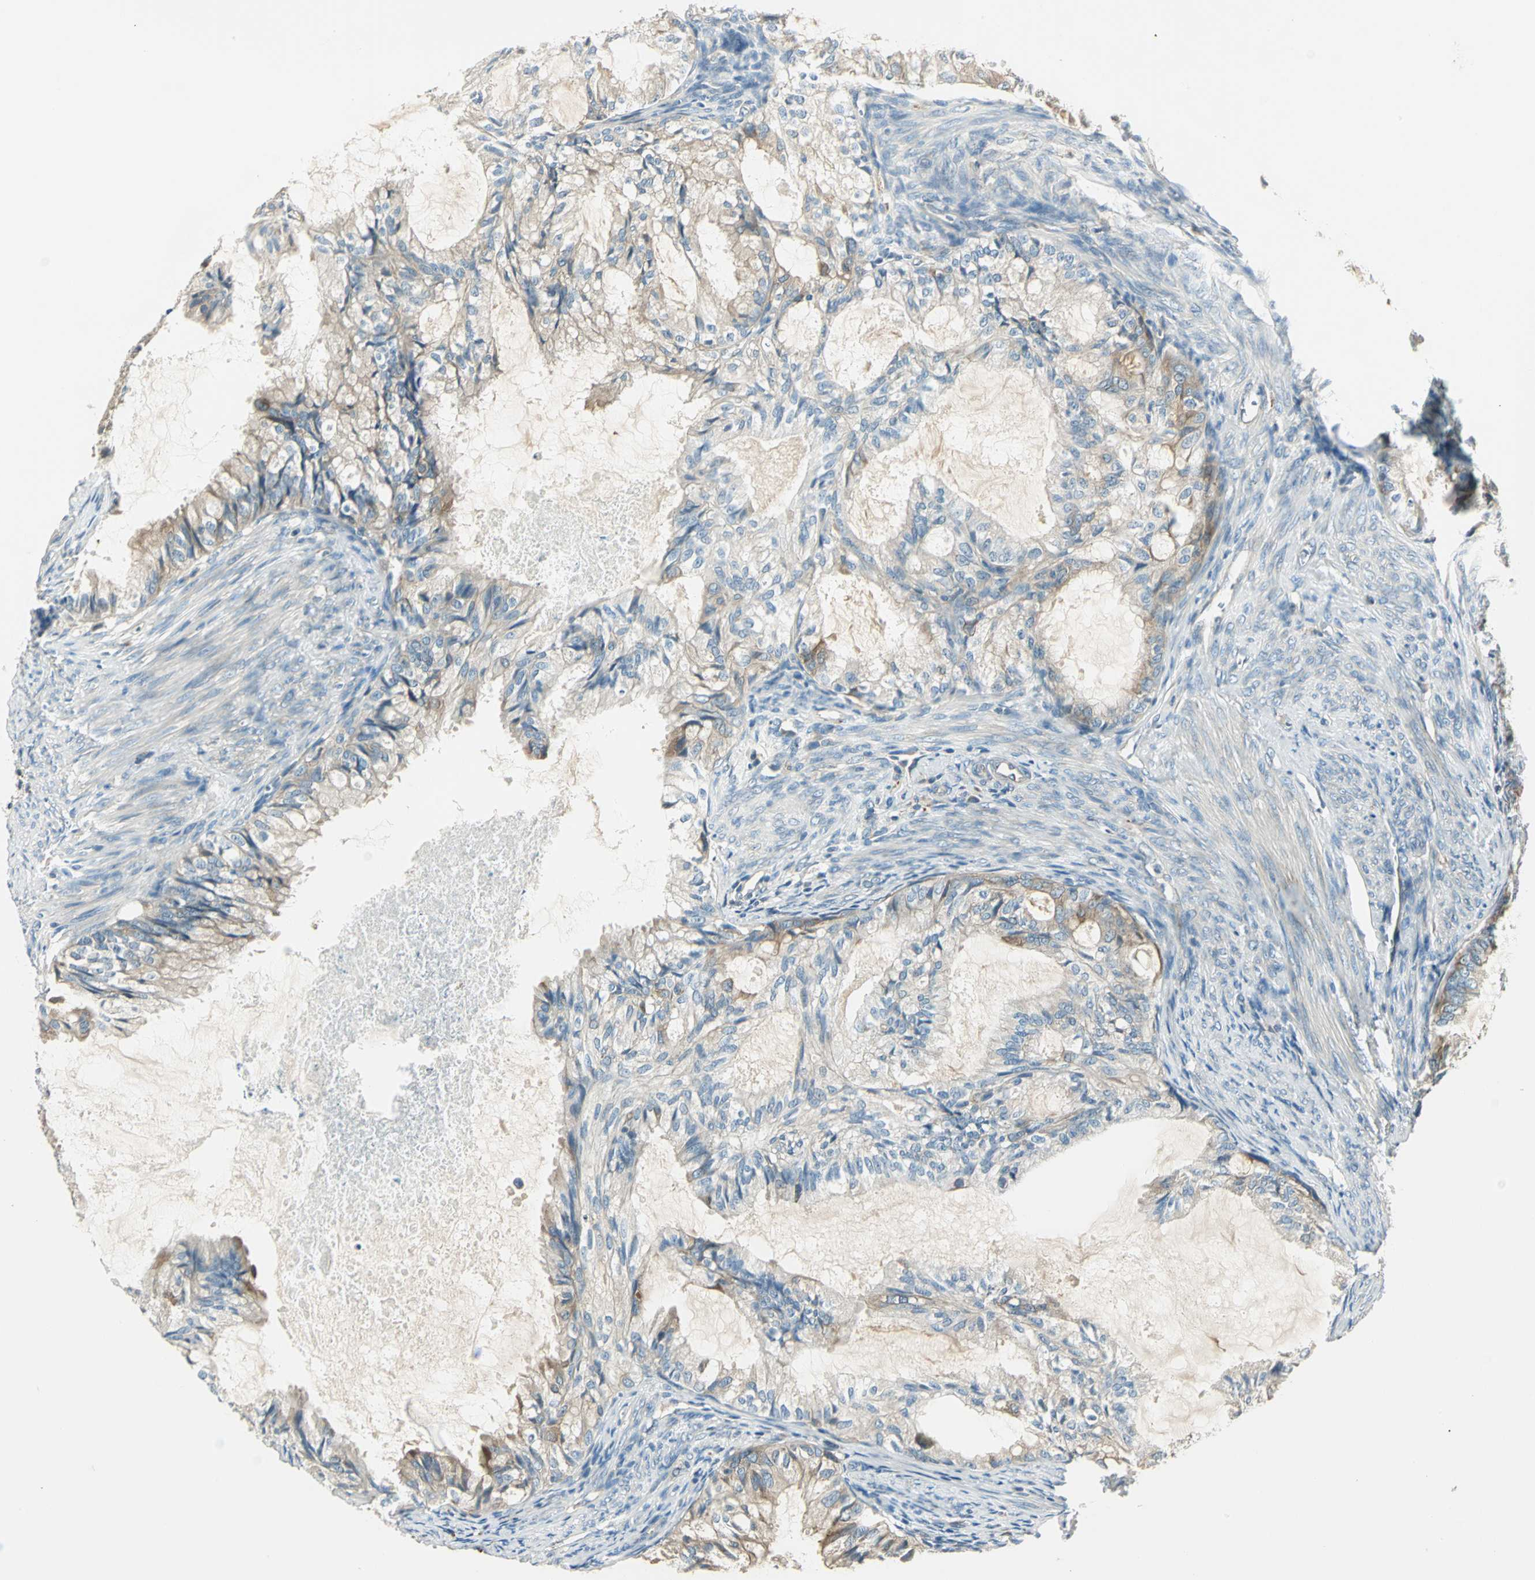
{"staining": {"intensity": "weak", "quantity": ">75%", "location": "cytoplasmic/membranous"}, "tissue": "cervical cancer", "cell_type": "Tumor cells", "image_type": "cancer", "snomed": [{"axis": "morphology", "description": "Normal tissue, NOS"}, {"axis": "morphology", "description": "Adenocarcinoma, NOS"}, {"axis": "topography", "description": "Cervix"}, {"axis": "topography", "description": "Endometrium"}], "caption": "This micrograph exhibits immunohistochemistry (IHC) staining of adenocarcinoma (cervical), with low weak cytoplasmic/membranous staining in about >75% of tumor cells.", "gene": "PRKAA1", "patient": {"sex": "female", "age": 86}}